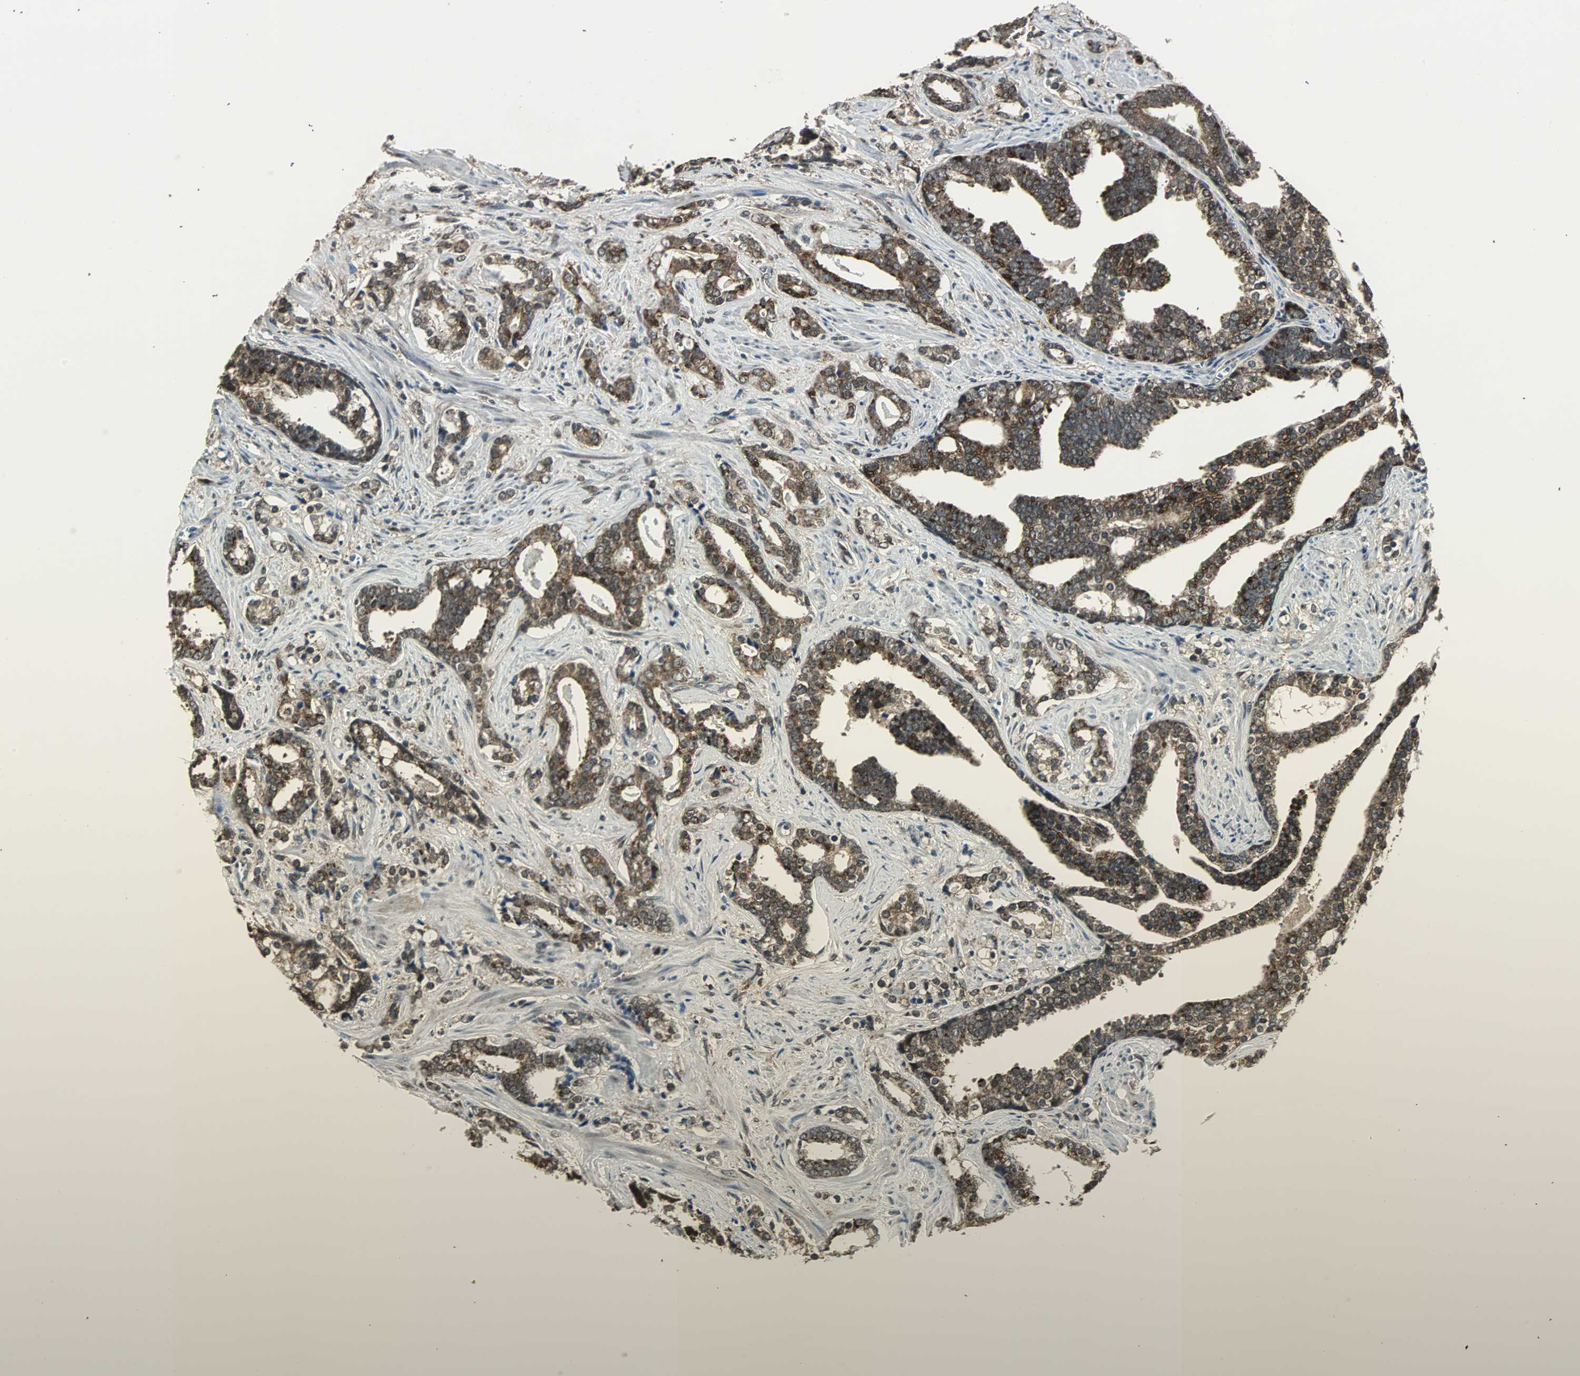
{"staining": {"intensity": "strong", "quantity": ">75%", "location": "cytoplasmic/membranous"}, "tissue": "prostate cancer", "cell_type": "Tumor cells", "image_type": "cancer", "snomed": [{"axis": "morphology", "description": "Adenocarcinoma, High grade"}, {"axis": "topography", "description": "Prostate"}], "caption": "A histopathology image of prostate adenocarcinoma (high-grade) stained for a protein exhibits strong cytoplasmic/membranous brown staining in tumor cells. The staining was performed using DAB, with brown indicating positive protein expression. Nuclei are stained blue with hematoxylin.", "gene": "PLIN3", "patient": {"sex": "male", "age": 67}}